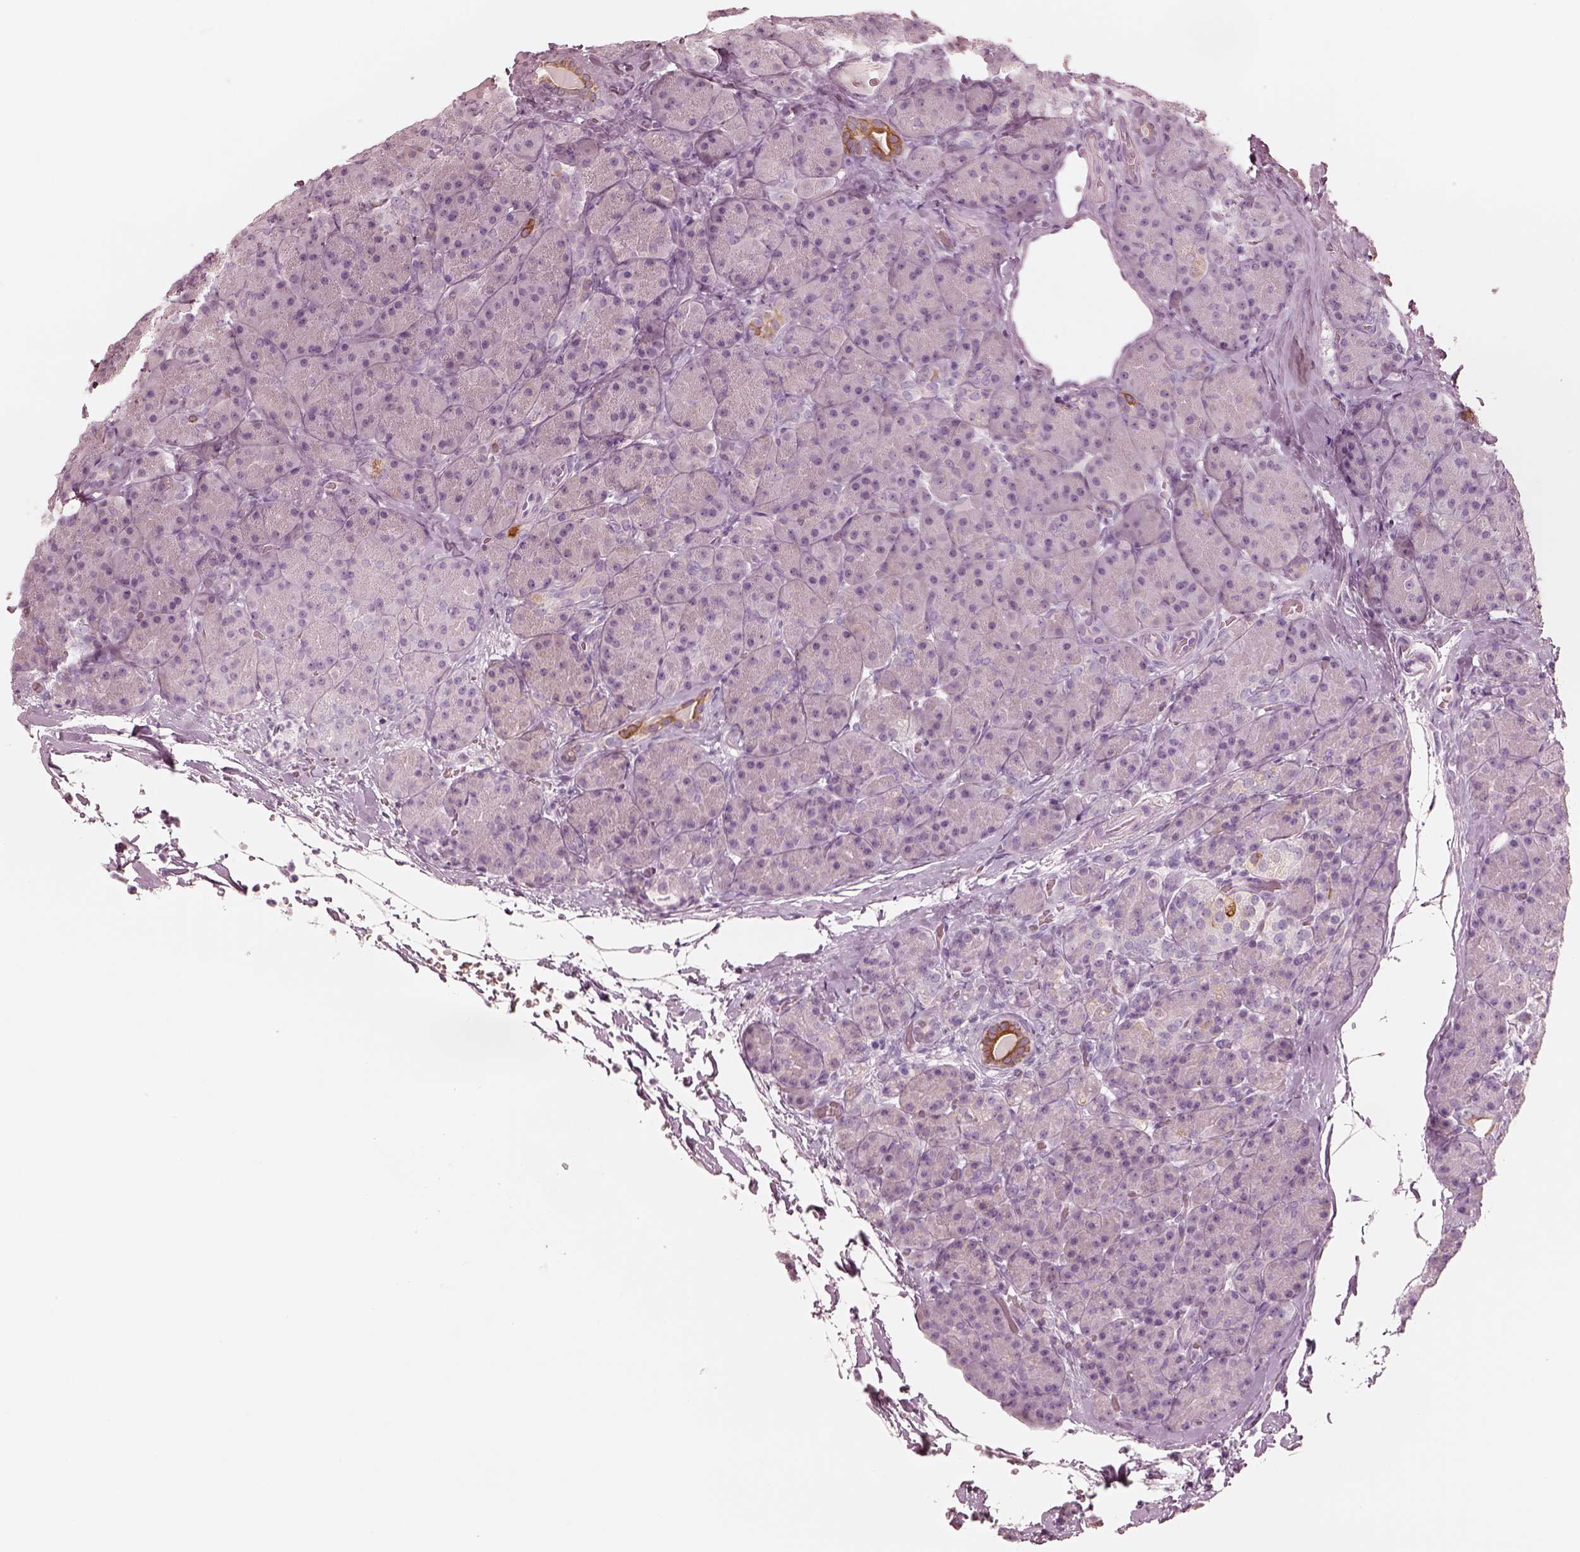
{"staining": {"intensity": "negative", "quantity": "none", "location": "none"}, "tissue": "pancreas", "cell_type": "Exocrine glandular cells", "image_type": "normal", "snomed": [{"axis": "morphology", "description": "Normal tissue, NOS"}, {"axis": "topography", "description": "Pancreas"}], "caption": "The micrograph displays no staining of exocrine glandular cells in unremarkable pancreas.", "gene": "PON3", "patient": {"sex": "male", "age": 57}}